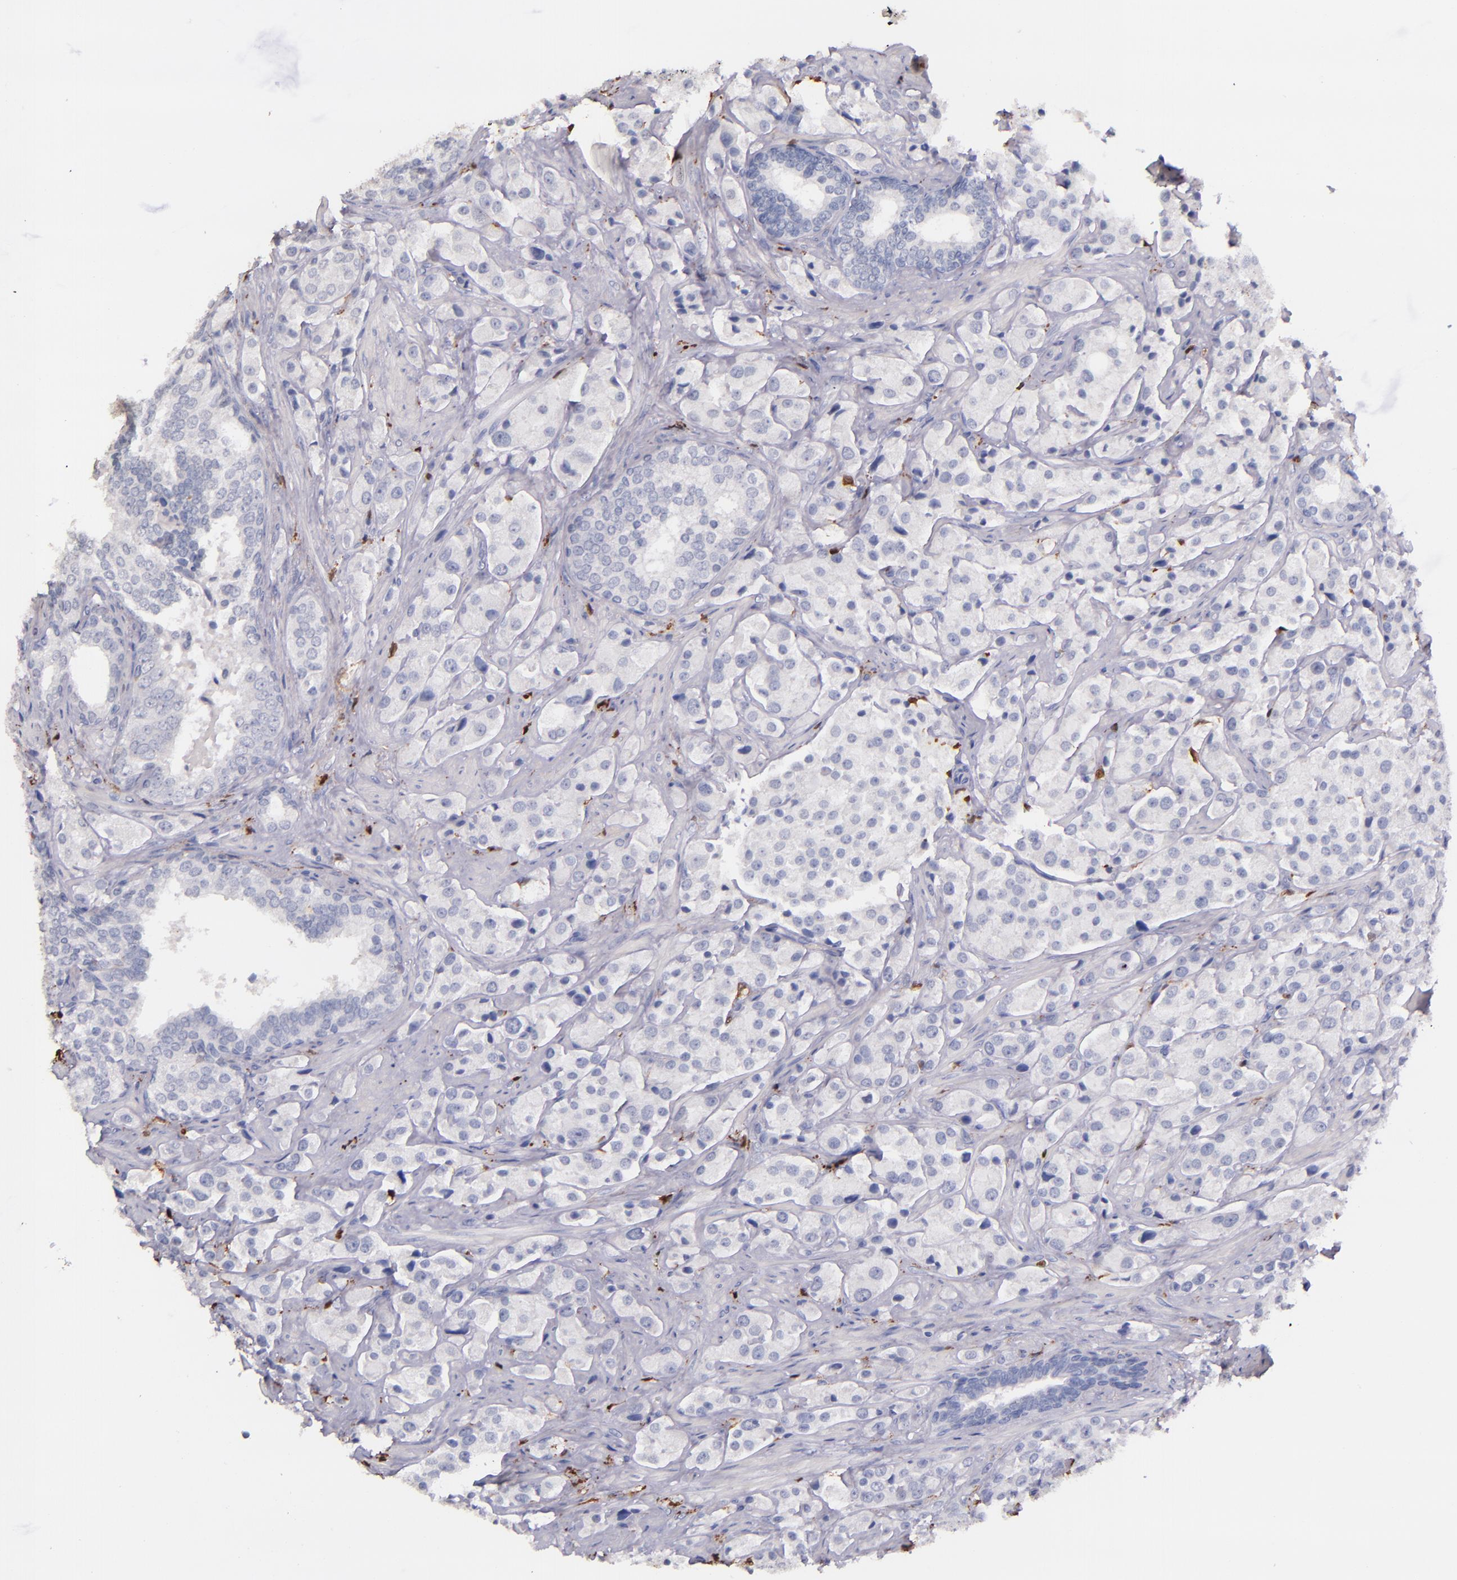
{"staining": {"intensity": "negative", "quantity": "none", "location": "none"}, "tissue": "prostate cancer", "cell_type": "Tumor cells", "image_type": "cancer", "snomed": [{"axis": "morphology", "description": "Adenocarcinoma, Medium grade"}, {"axis": "topography", "description": "Prostate"}], "caption": "DAB (3,3'-diaminobenzidine) immunohistochemical staining of prostate medium-grade adenocarcinoma shows no significant staining in tumor cells.", "gene": "F13A1", "patient": {"sex": "male", "age": 70}}